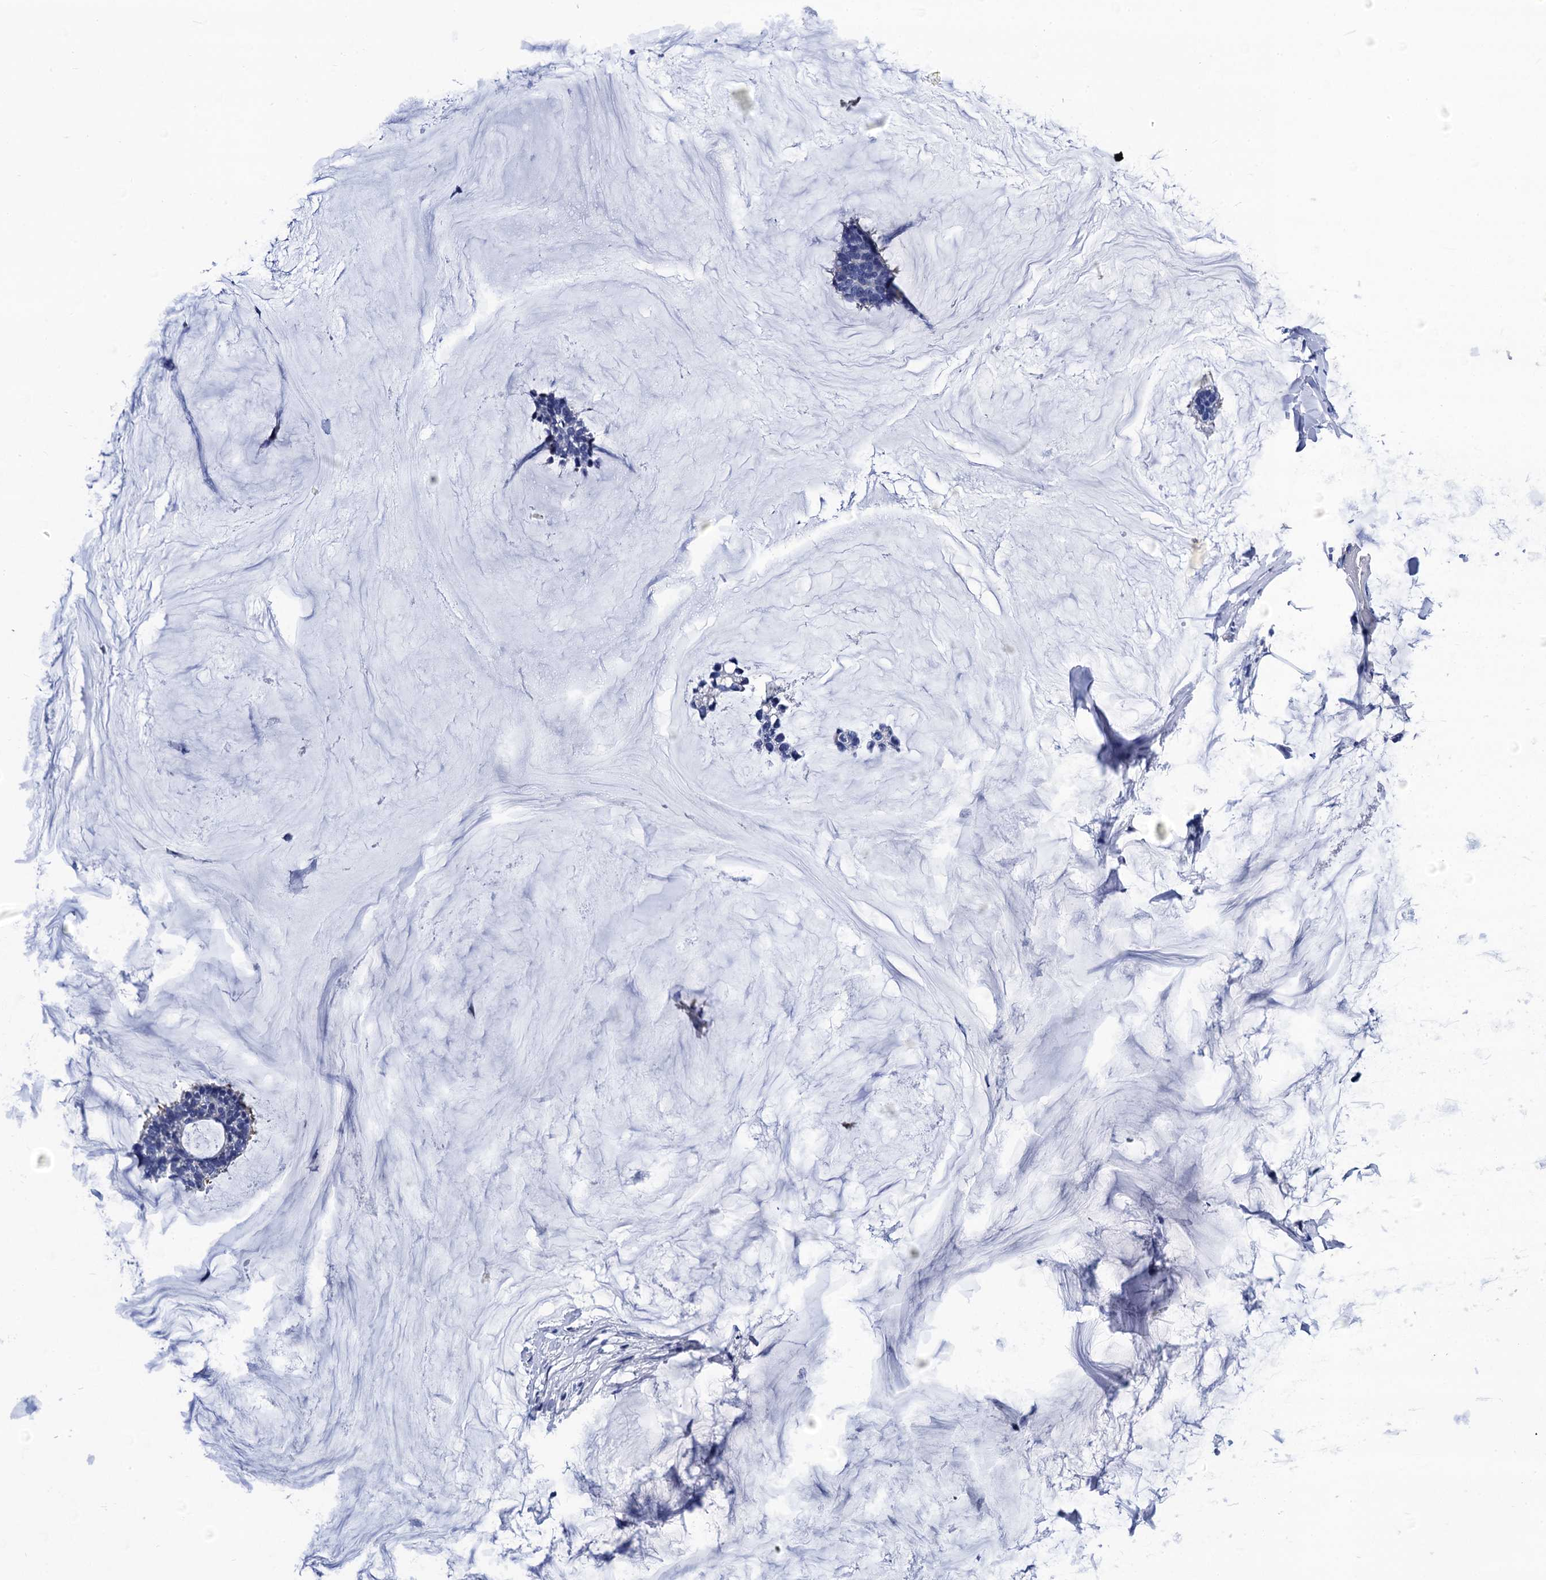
{"staining": {"intensity": "negative", "quantity": "none", "location": "none"}, "tissue": "breast cancer", "cell_type": "Tumor cells", "image_type": "cancer", "snomed": [{"axis": "morphology", "description": "Duct carcinoma"}, {"axis": "topography", "description": "Breast"}], "caption": "DAB (3,3'-diaminobenzidine) immunohistochemical staining of human breast cancer (invasive ductal carcinoma) shows no significant staining in tumor cells. (Brightfield microscopy of DAB (3,3'-diaminobenzidine) IHC at high magnification).", "gene": "LRRC30", "patient": {"sex": "female", "age": 93}}